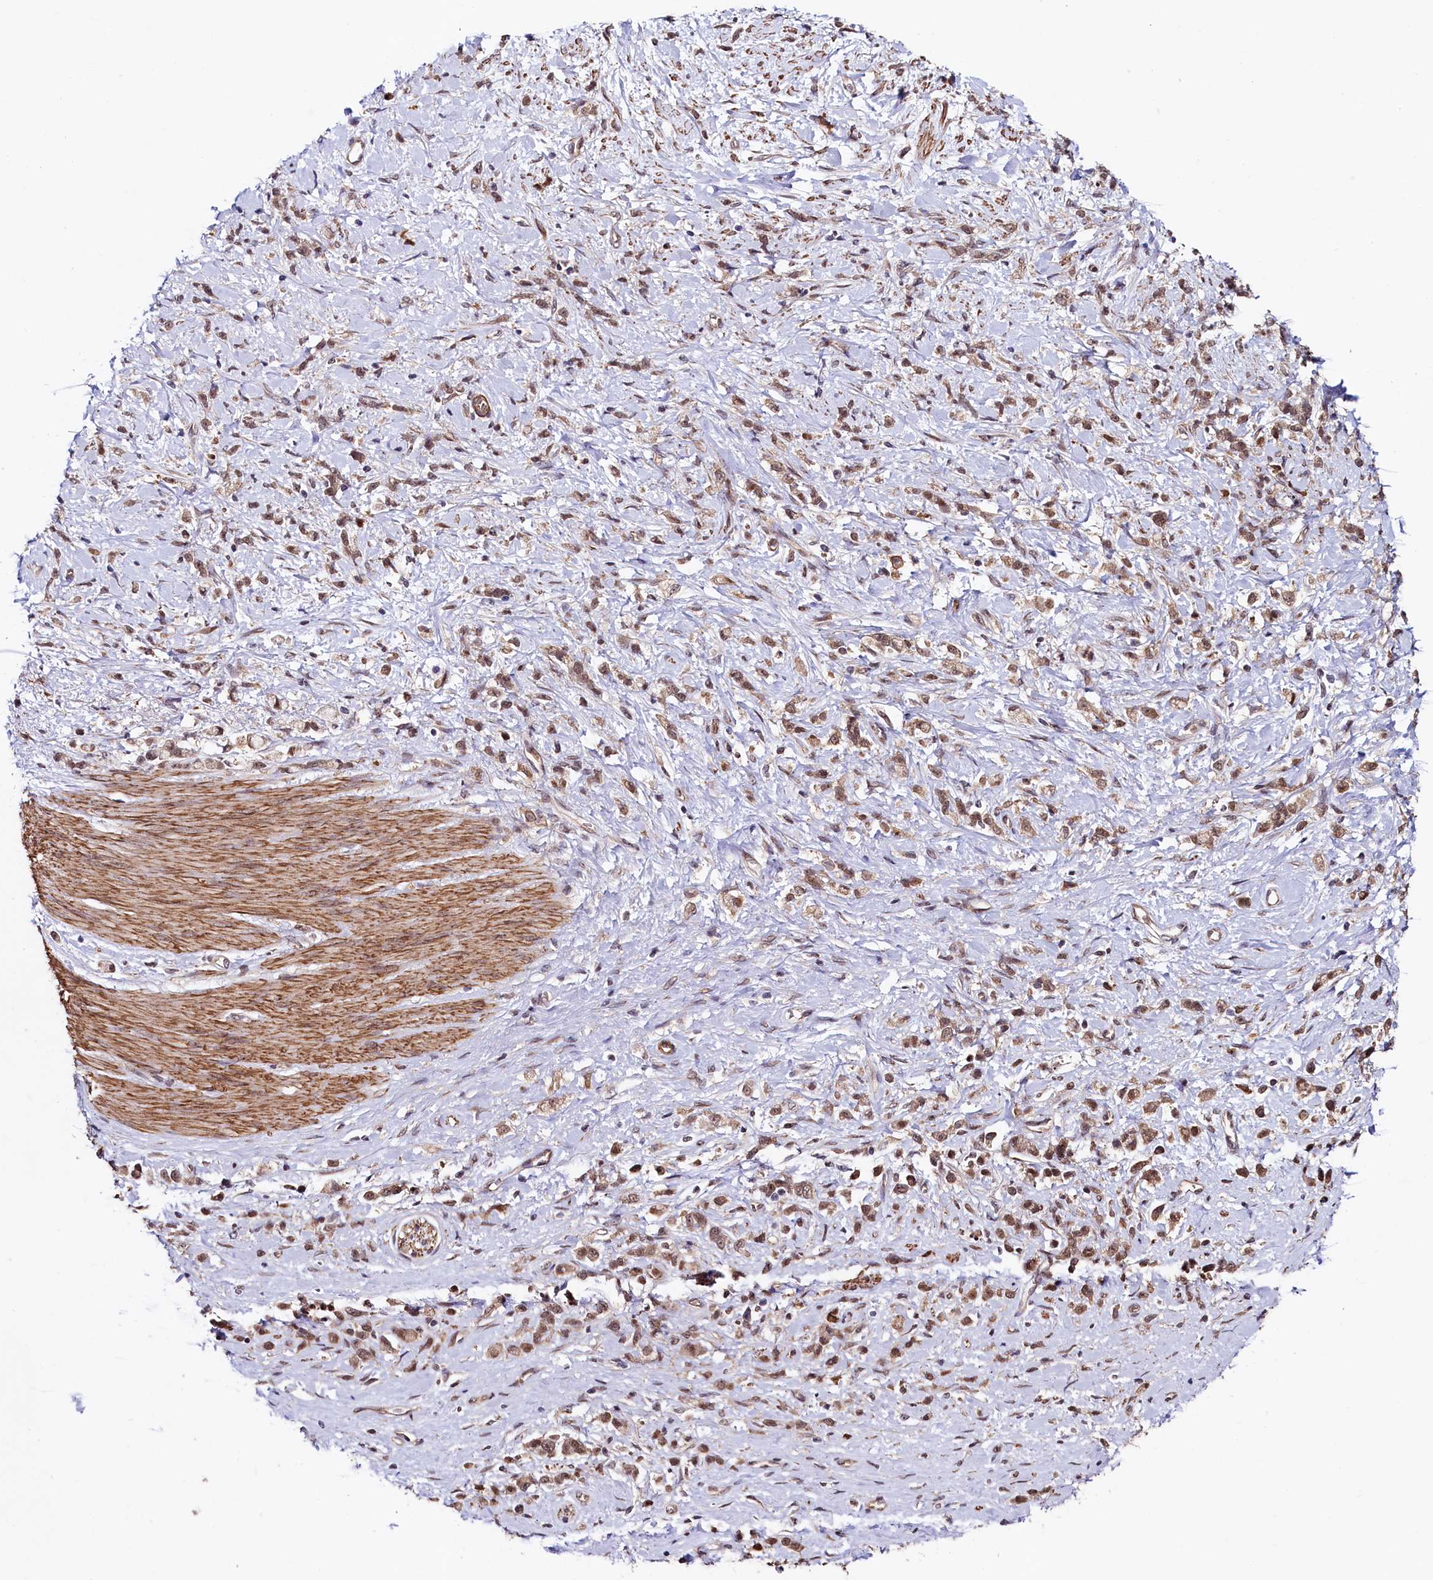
{"staining": {"intensity": "moderate", "quantity": ">75%", "location": "nuclear"}, "tissue": "stomach cancer", "cell_type": "Tumor cells", "image_type": "cancer", "snomed": [{"axis": "morphology", "description": "Adenocarcinoma, NOS"}, {"axis": "topography", "description": "Stomach"}], "caption": "The image displays a brown stain indicating the presence of a protein in the nuclear of tumor cells in stomach adenocarcinoma.", "gene": "LEO1", "patient": {"sex": "female", "age": 60}}